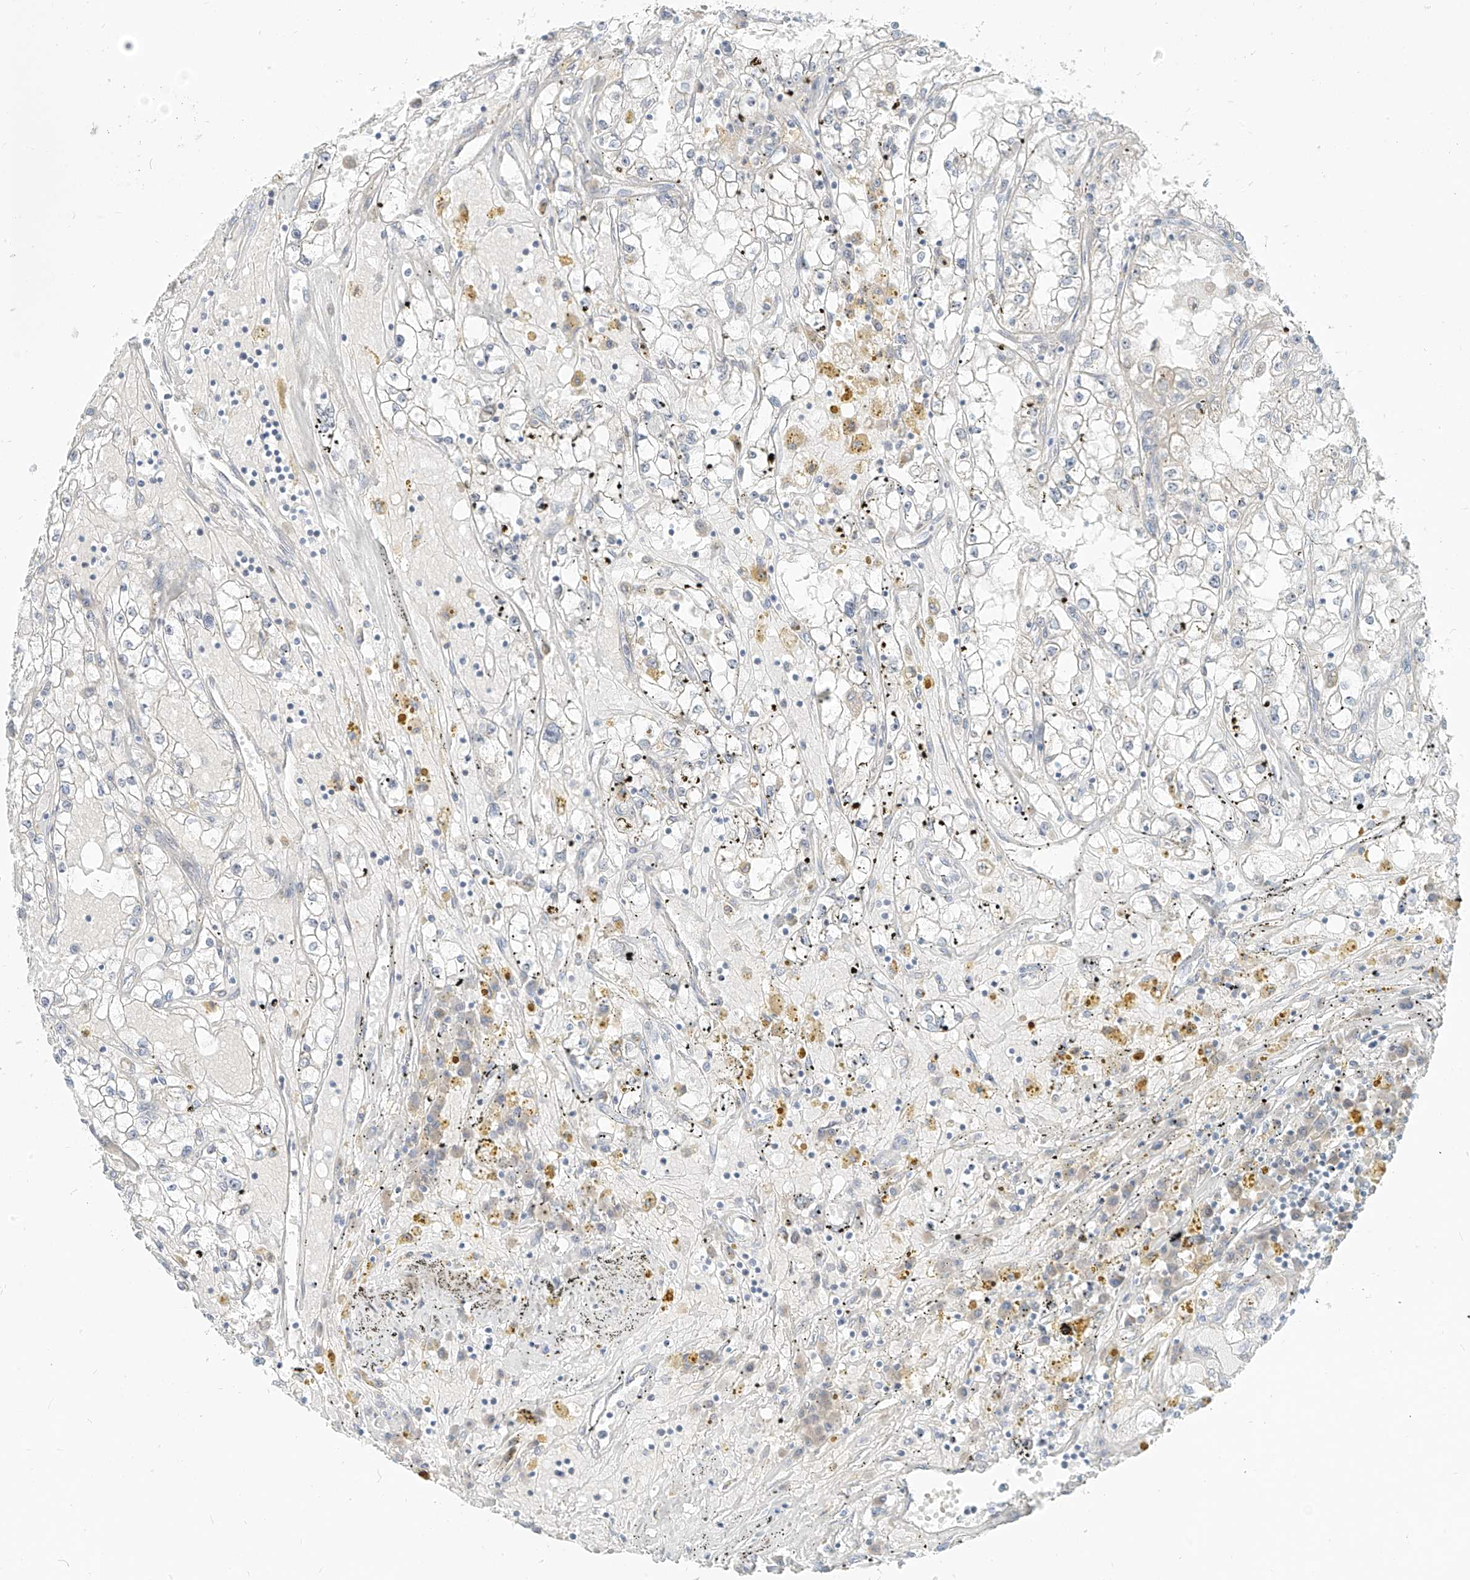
{"staining": {"intensity": "negative", "quantity": "none", "location": "none"}, "tissue": "renal cancer", "cell_type": "Tumor cells", "image_type": "cancer", "snomed": [{"axis": "morphology", "description": "Adenocarcinoma, NOS"}, {"axis": "topography", "description": "Kidney"}], "caption": "This is an IHC image of human renal cancer (adenocarcinoma). There is no positivity in tumor cells.", "gene": "C2orf42", "patient": {"sex": "male", "age": 56}}